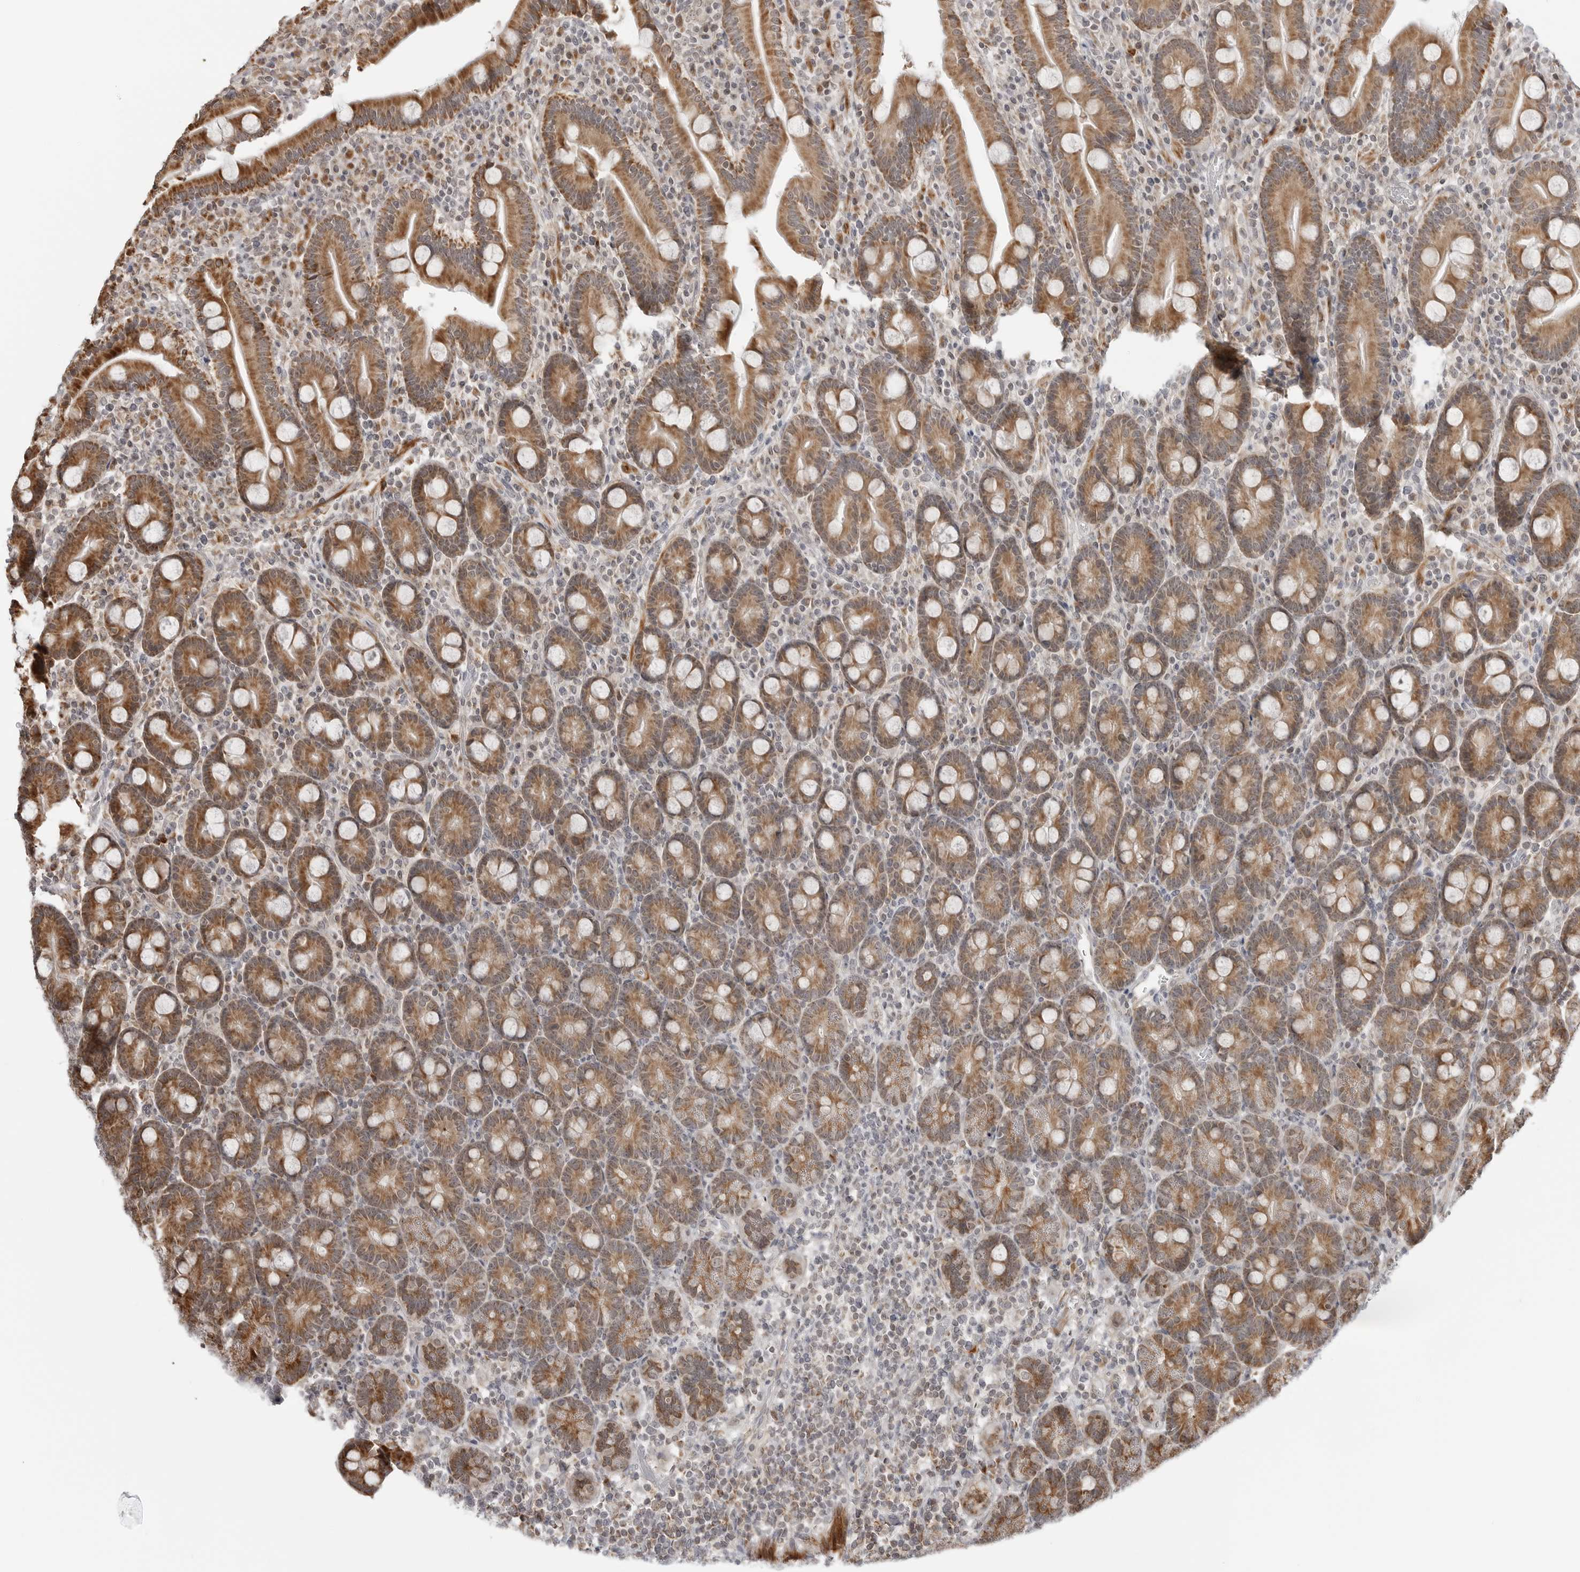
{"staining": {"intensity": "moderate", "quantity": ">75%", "location": "cytoplasmic/membranous"}, "tissue": "duodenum", "cell_type": "Glandular cells", "image_type": "normal", "snomed": [{"axis": "morphology", "description": "Normal tissue, NOS"}, {"axis": "topography", "description": "Duodenum"}], "caption": "The immunohistochemical stain labels moderate cytoplasmic/membranous positivity in glandular cells of unremarkable duodenum. The staining was performed using DAB (3,3'-diaminobenzidine), with brown indicating positive protein expression. Nuclei are stained blue with hematoxylin.", "gene": "PEX2", "patient": {"sex": "male", "age": 35}}